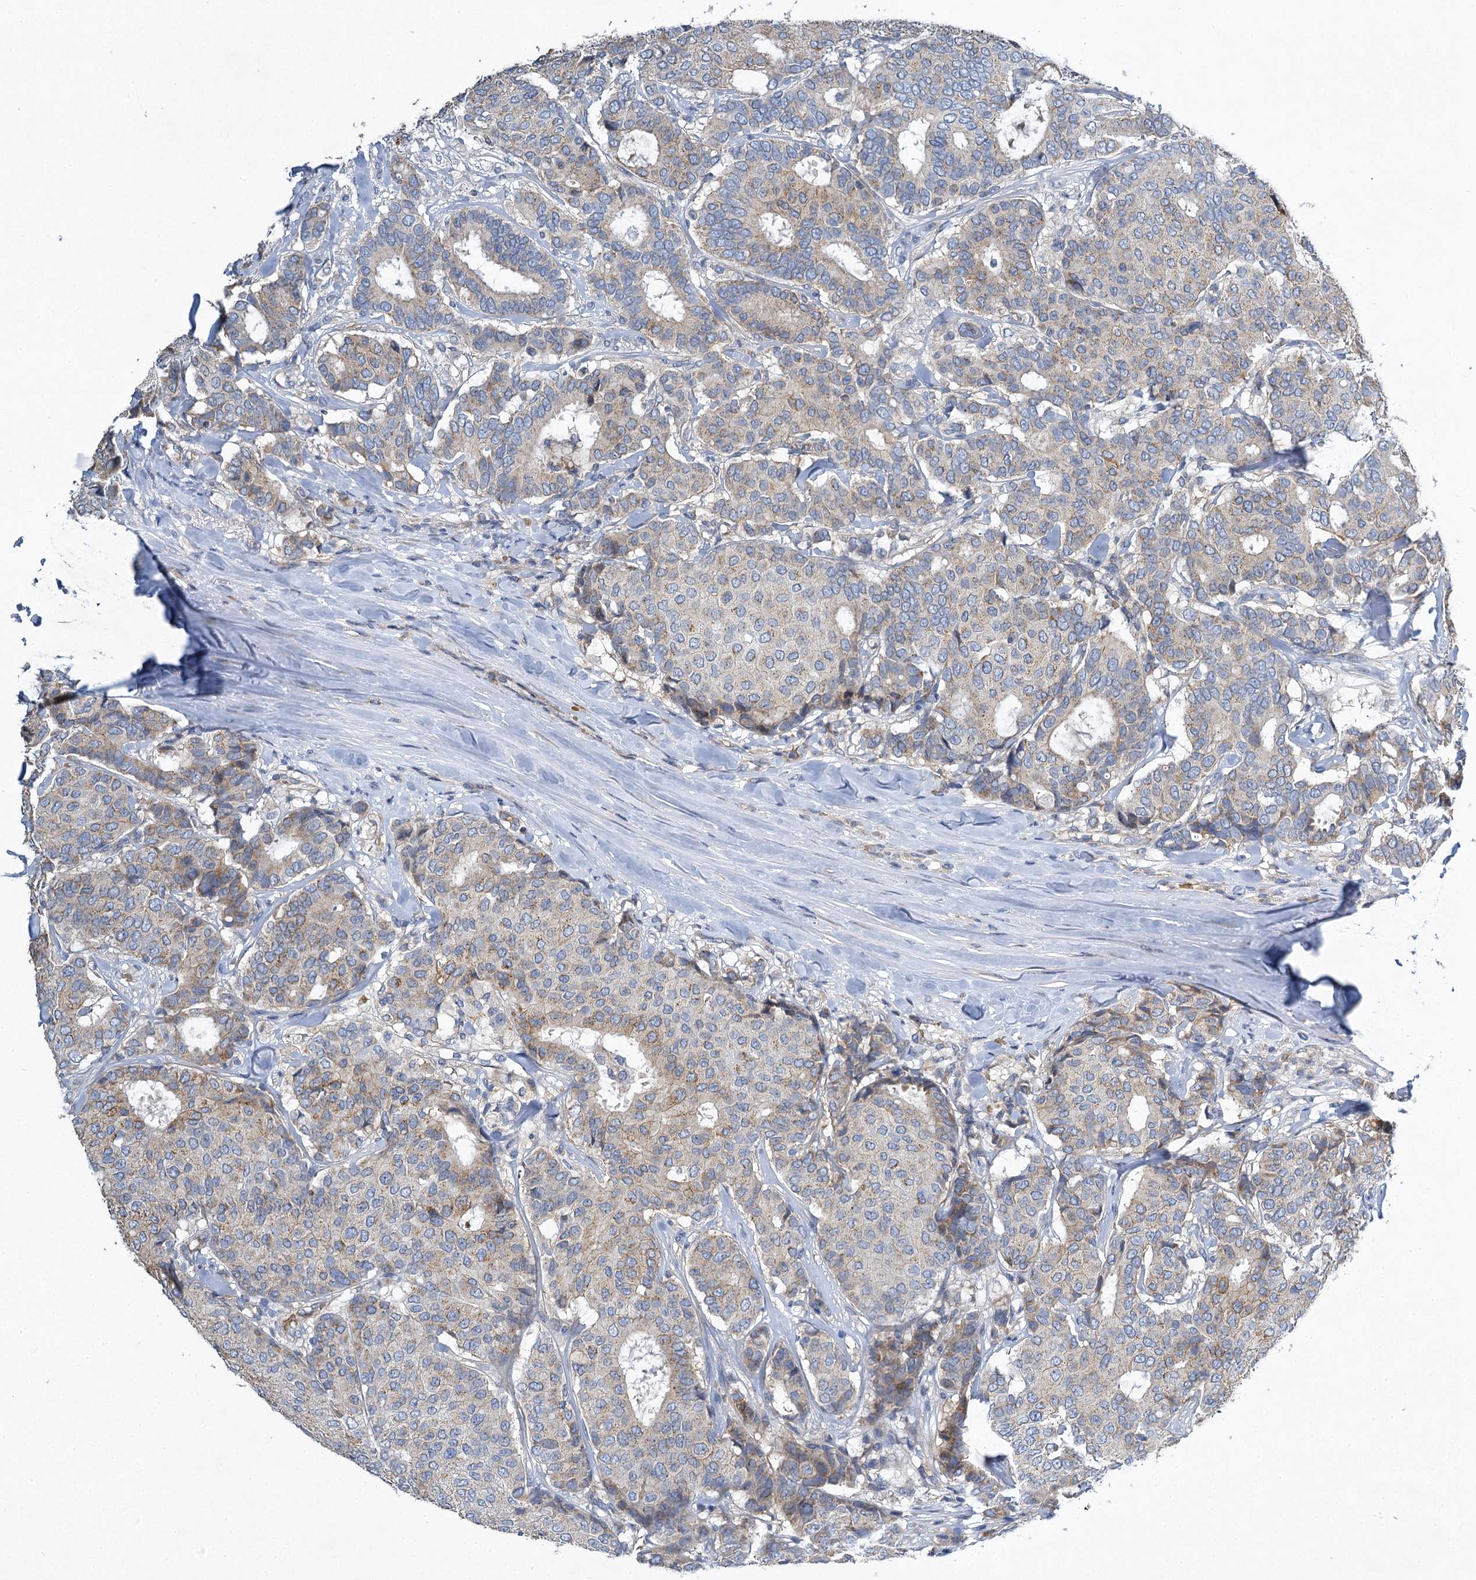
{"staining": {"intensity": "moderate", "quantity": "<25%", "location": "cytoplasmic/membranous"}, "tissue": "breast cancer", "cell_type": "Tumor cells", "image_type": "cancer", "snomed": [{"axis": "morphology", "description": "Duct carcinoma"}, {"axis": "topography", "description": "Breast"}], "caption": "Human breast invasive ductal carcinoma stained with a brown dye reveals moderate cytoplasmic/membranous positive staining in about <25% of tumor cells.", "gene": "BCS1L", "patient": {"sex": "female", "age": 75}}